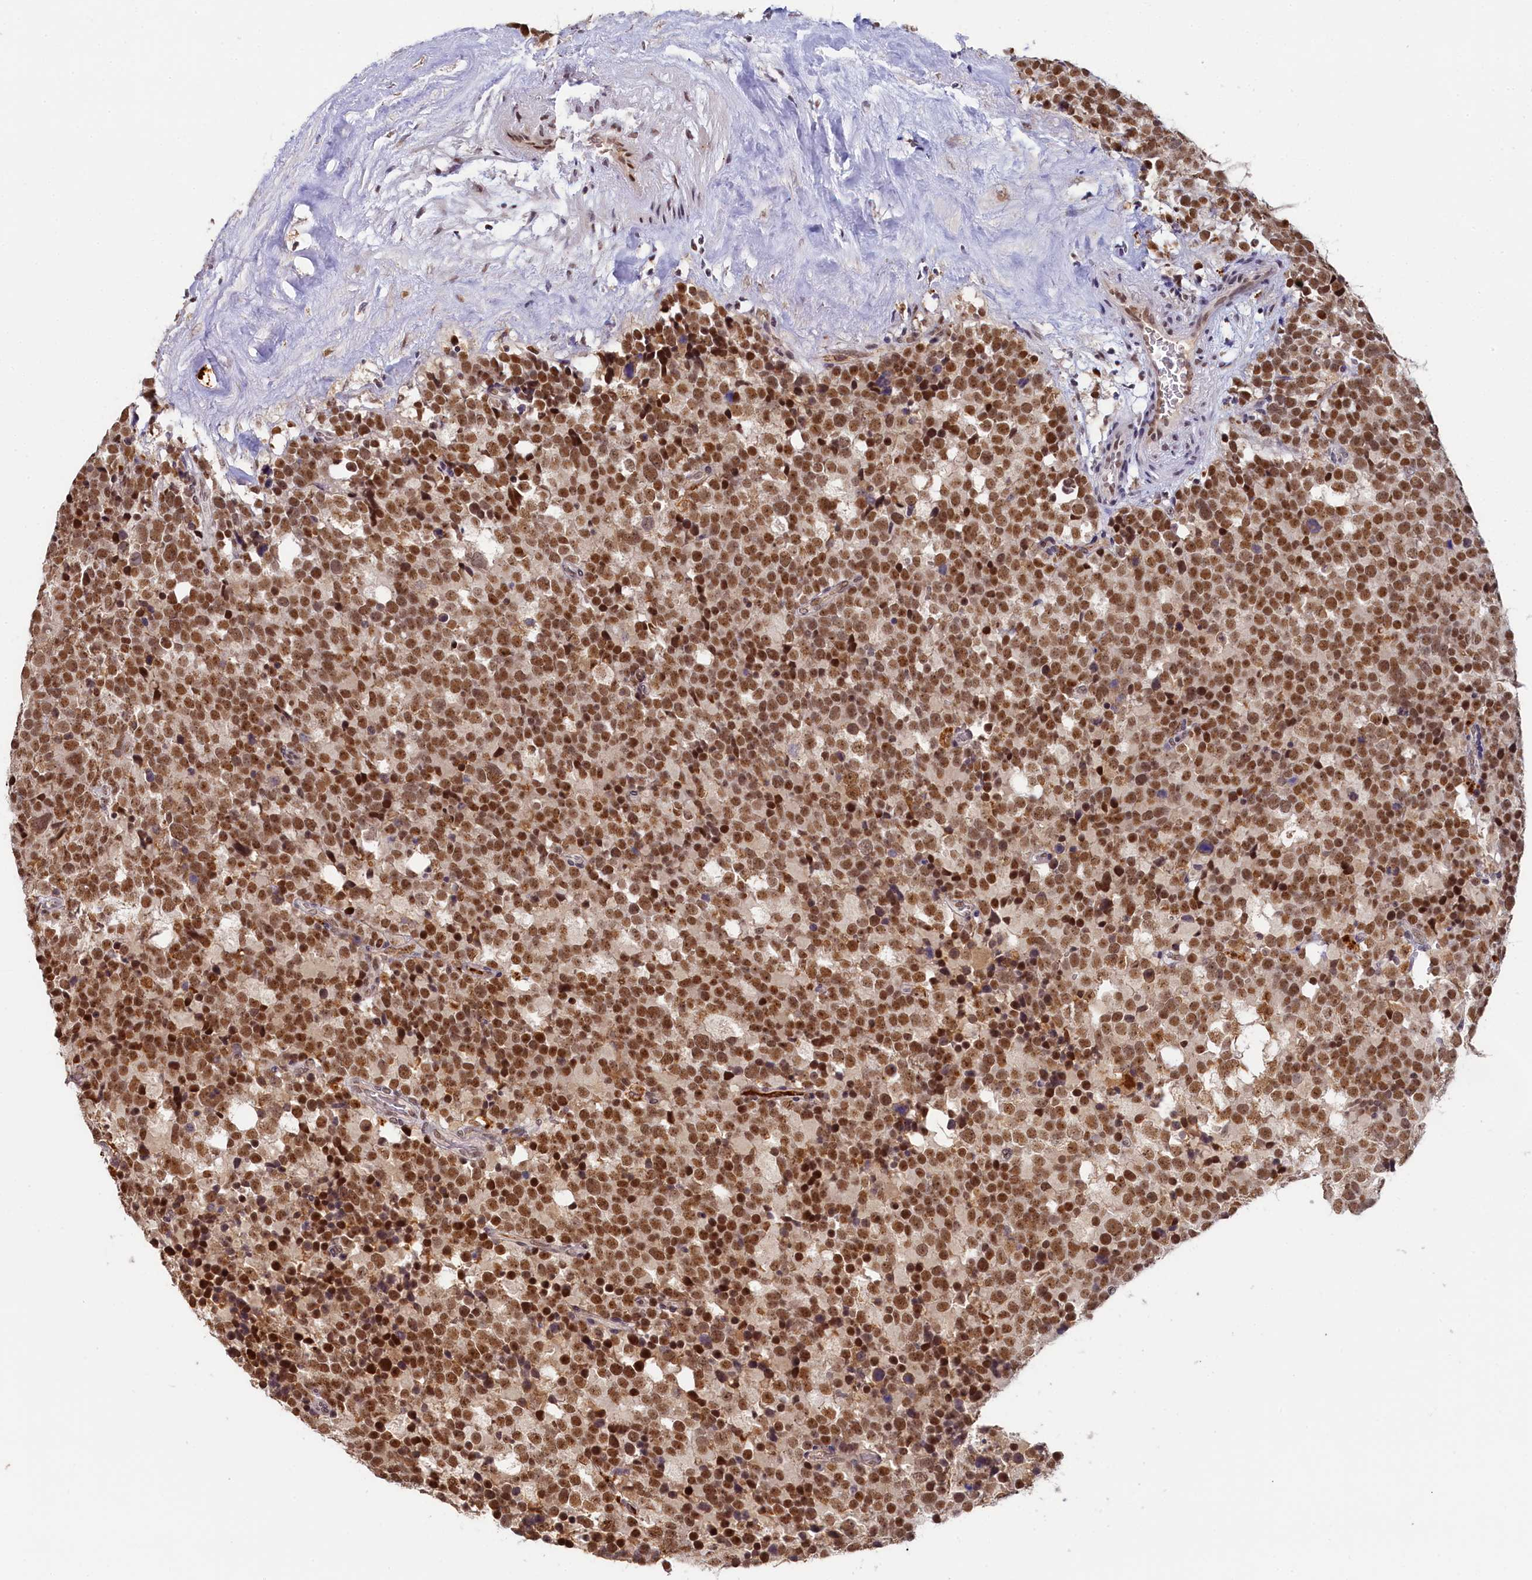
{"staining": {"intensity": "moderate", "quantity": ">75%", "location": "nuclear"}, "tissue": "testis cancer", "cell_type": "Tumor cells", "image_type": "cancer", "snomed": [{"axis": "morphology", "description": "Seminoma, NOS"}, {"axis": "topography", "description": "Testis"}], "caption": "Testis cancer (seminoma) tissue exhibits moderate nuclear staining in approximately >75% of tumor cells, visualized by immunohistochemistry.", "gene": "INTS14", "patient": {"sex": "male", "age": 71}}